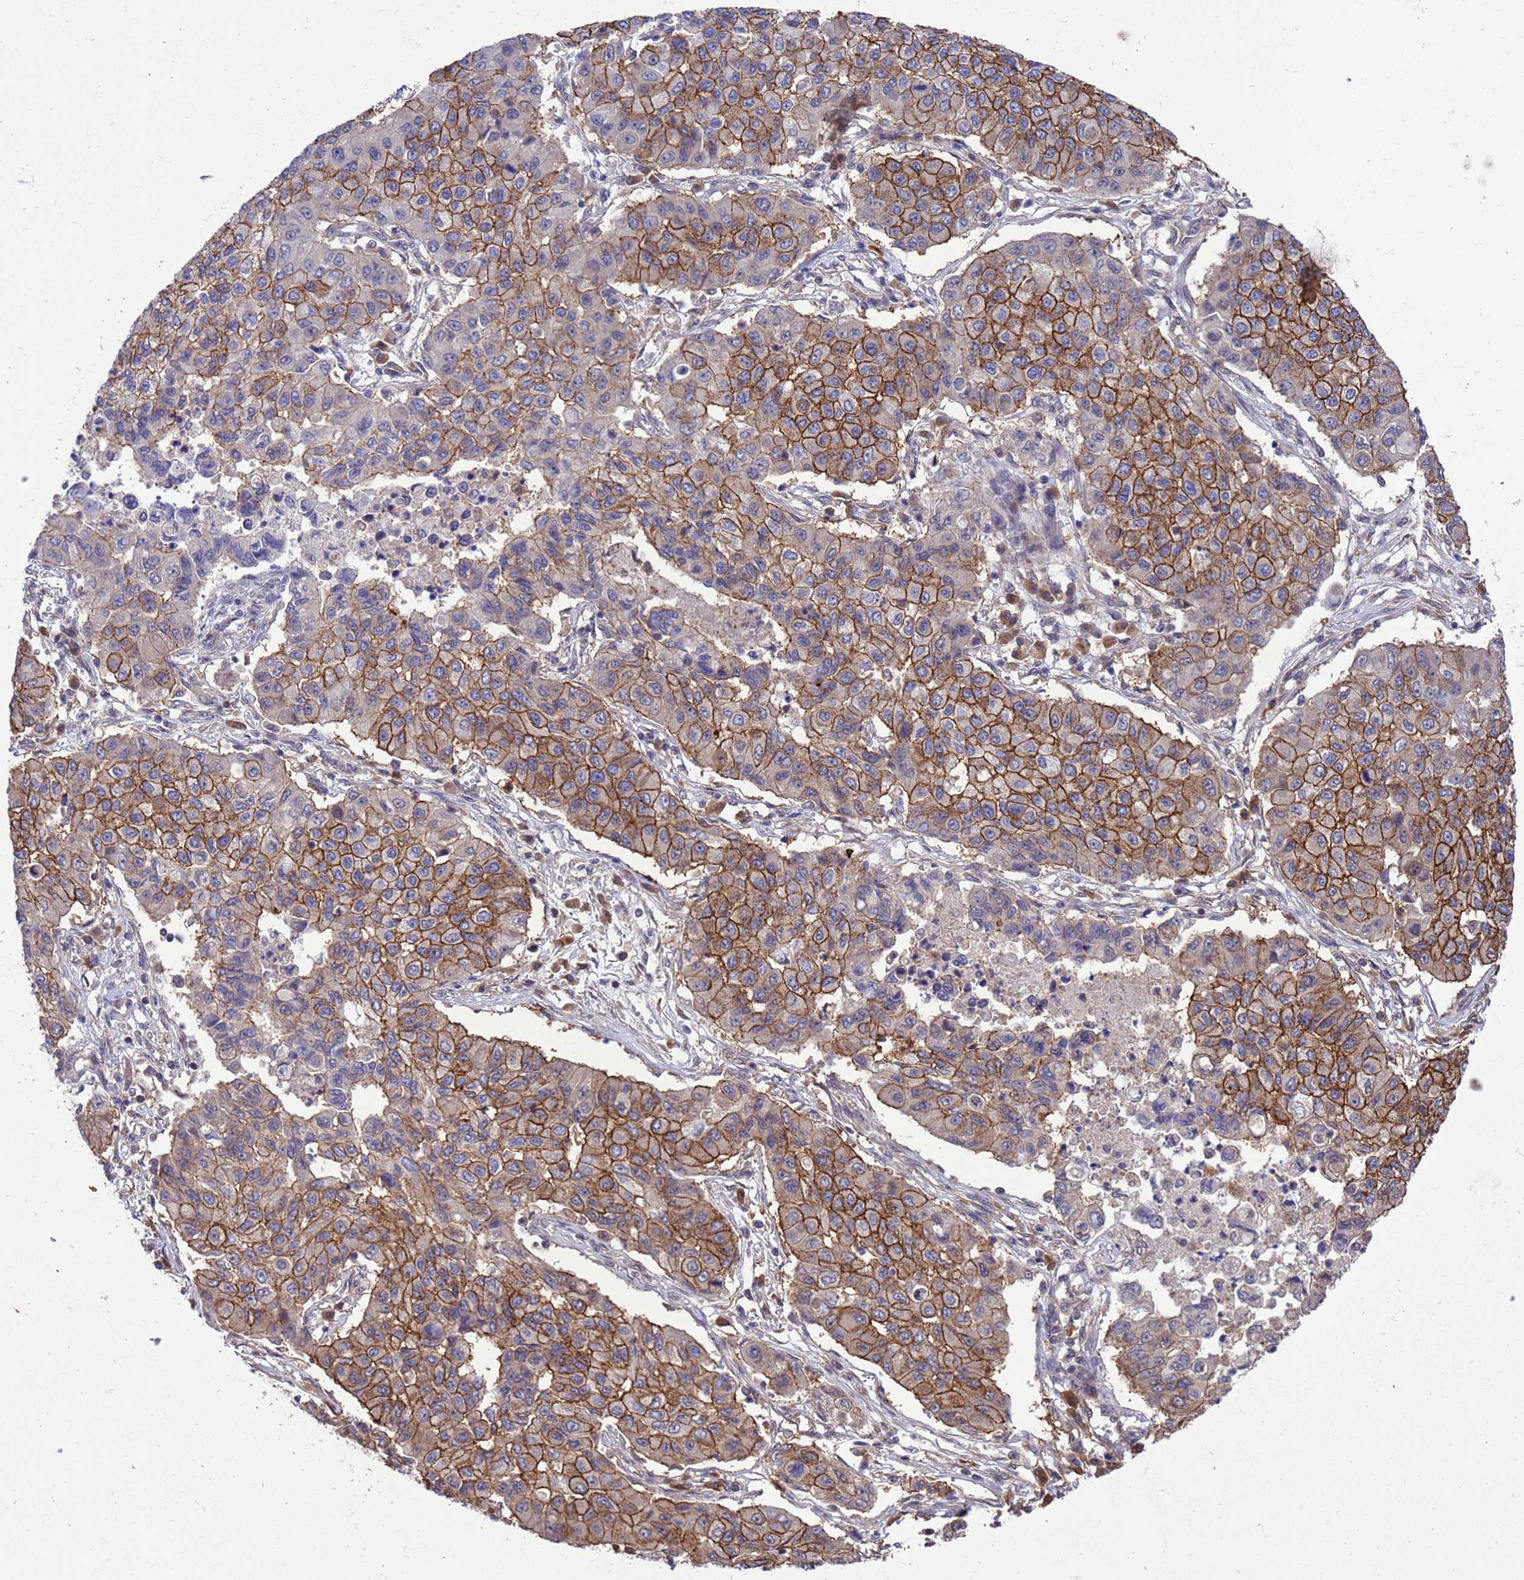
{"staining": {"intensity": "moderate", "quantity": ">75%", "location": "cytoplasmic/membranous"}, "tissue": "lung cancer", "cell_type": "Tumor cells", "image_type": "cancer", "snomed": [{"axis": "morphology", "description": "Squamous cell carcinoma, NOS"}, {"axis": "topography", "description": "Lung"}], "caption": "An image of lung squamous cell carcinoma stained for a protein reveals moderate cytoplasmic/membranous brown staining in tumor cells.", "gene": "ZFP69B", "patient": {"sex": "male", "age": 74}}